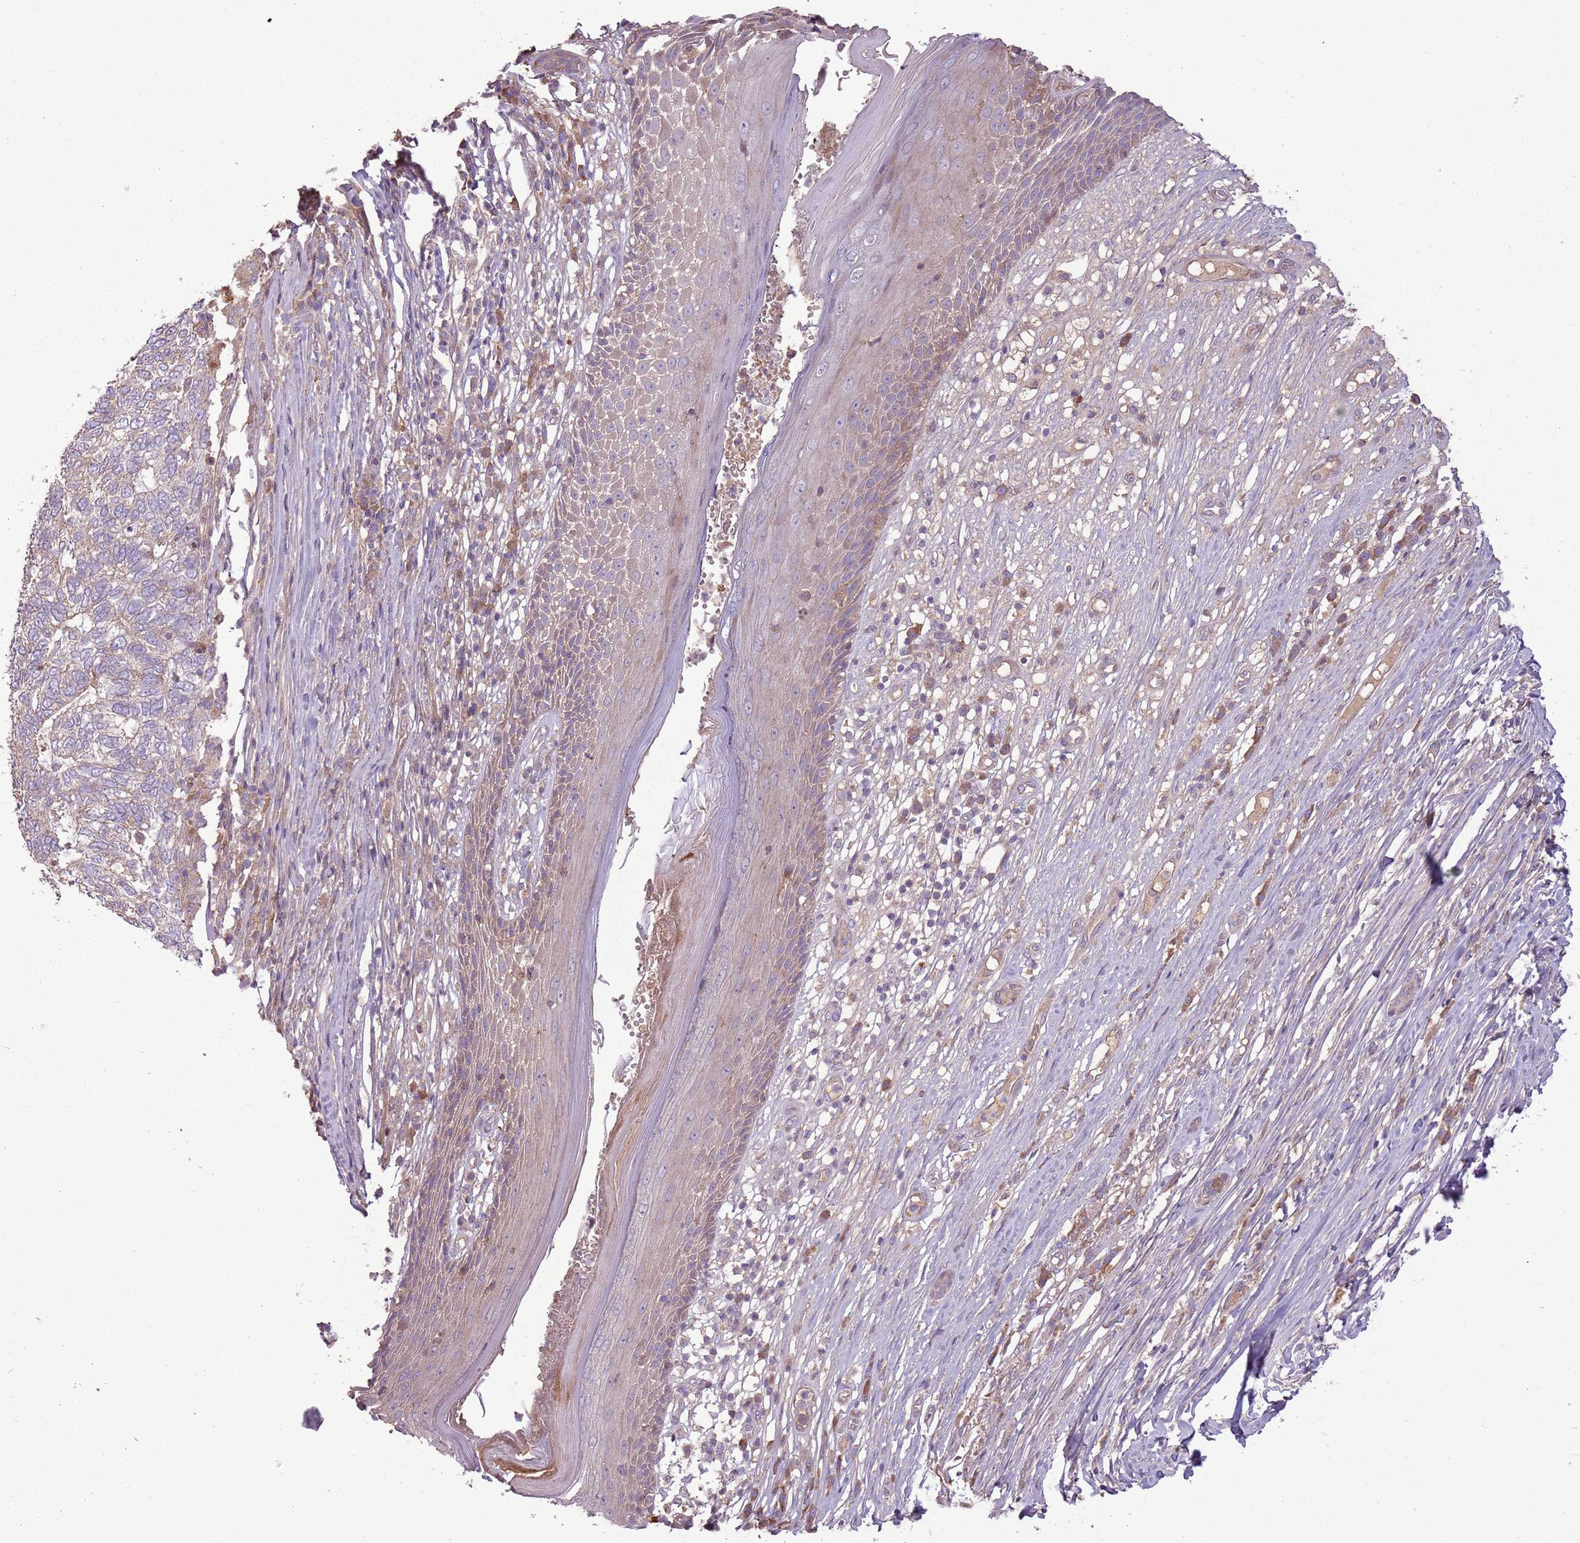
{"staining": {"intensity": "negative", "quantity": "none", "location": "none"}, "tissue": "skin cancer", "cell_type": "Tumor cells", "image_type": "cancer", "snomed": [{"axis": "morphology", "description": "Basal cell carcinoma"}, {"axis": "topography", "description": "Skin"}], "caption": "High power microscopy histopathology image of an IHC photomicrograph of basal cell carcinoma (skin), revealing no significant expression in tumor cells. (DAB (3,3'-diaminobenzidine) immunohistochemistry with hematoxylin counter stain).", "gene": "ANKRD24", "patient": {"sex": "female", "age": 65}}